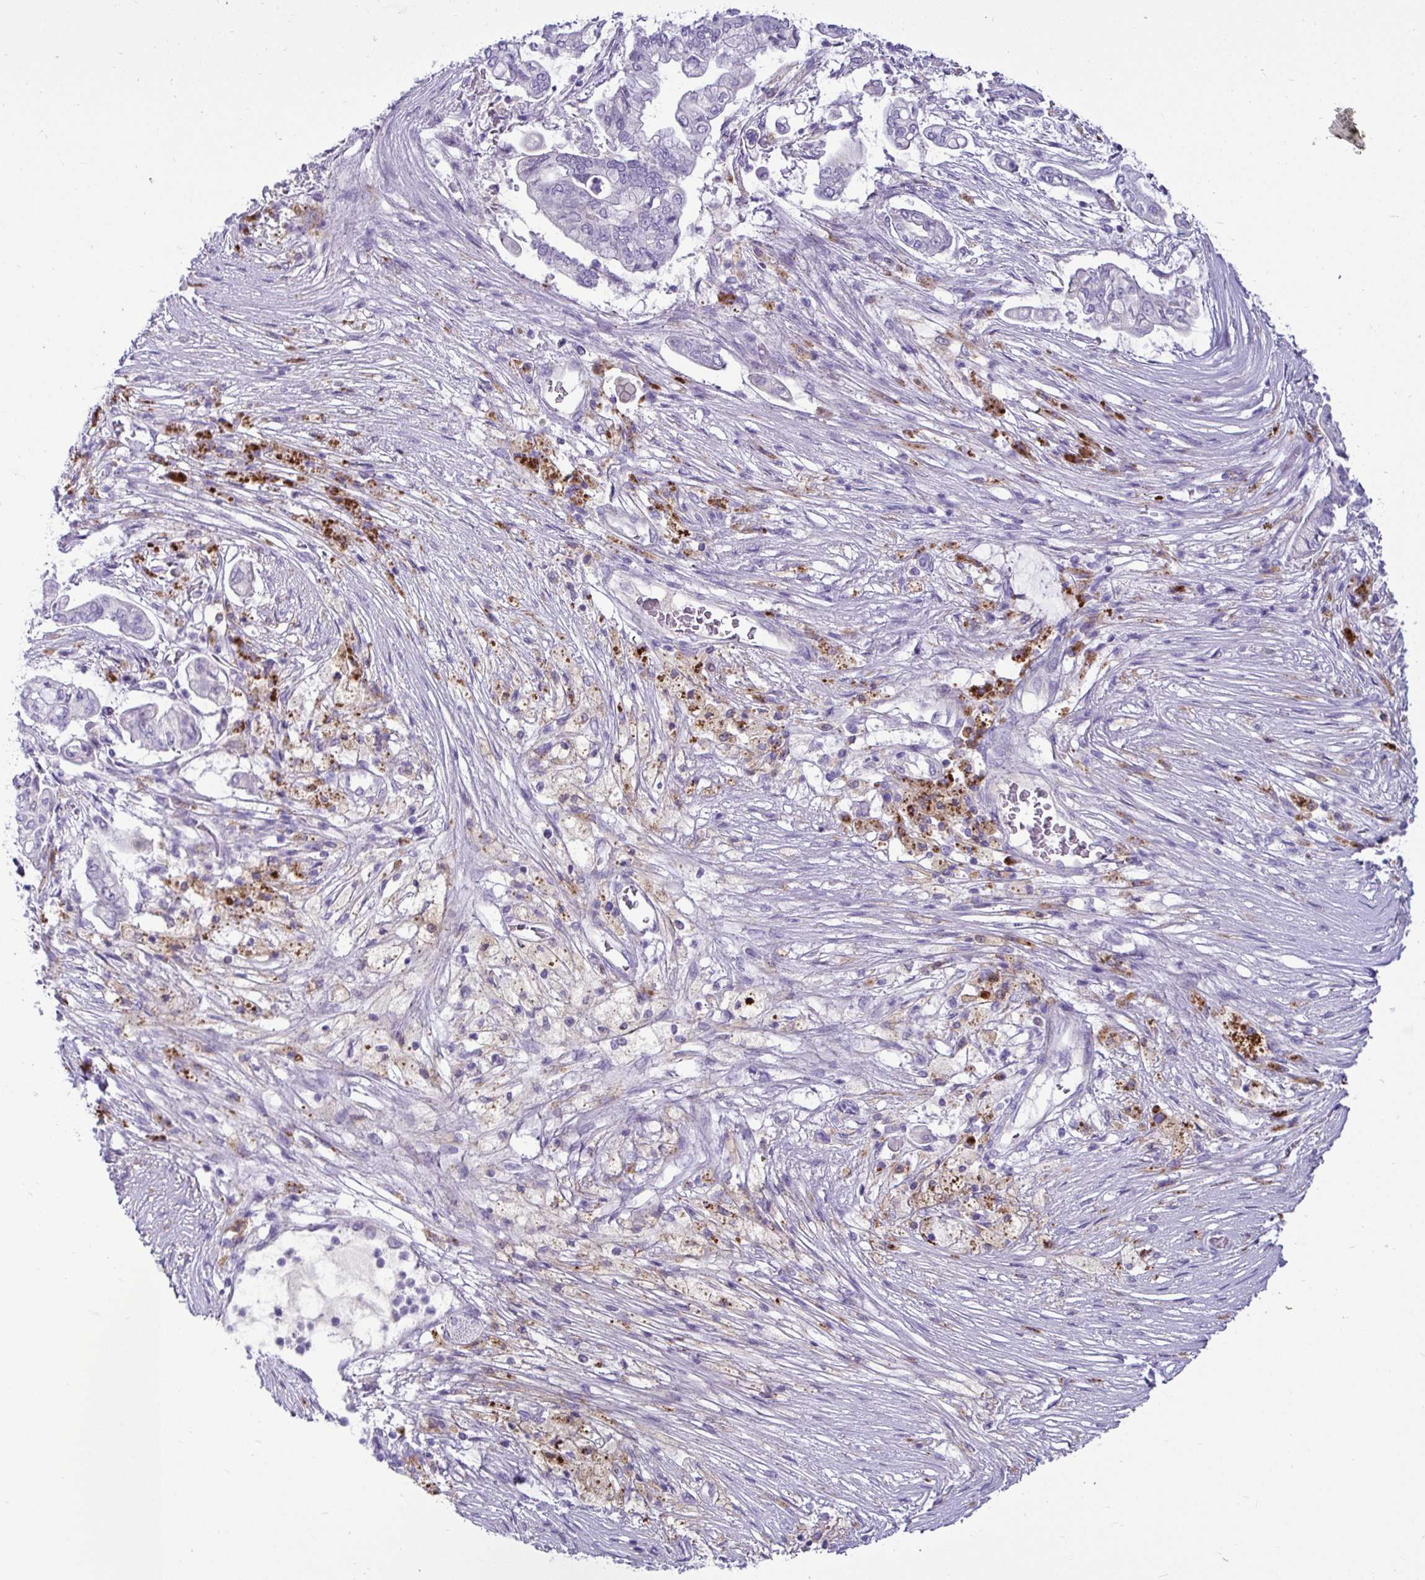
{"staining": {"intensity": "negative", "quantity": "none", "location": "none"}, "tissue": "pancreatic cancer", "cell_type": "Tumor cells", "image_type": "cancer", "snomed": [{"axis": "morphology", "description": "Adenocarcinoma, NOS"}, {"axis": "topography", "description": "Pancreas"}], "caption": "Immunohistochemical staining of pancreatic cancer (adenocarcinoma) shows no significant expression in tumor cells.", "gene": "CTSZ", "patient": {"sex": "female", "age": 69}}